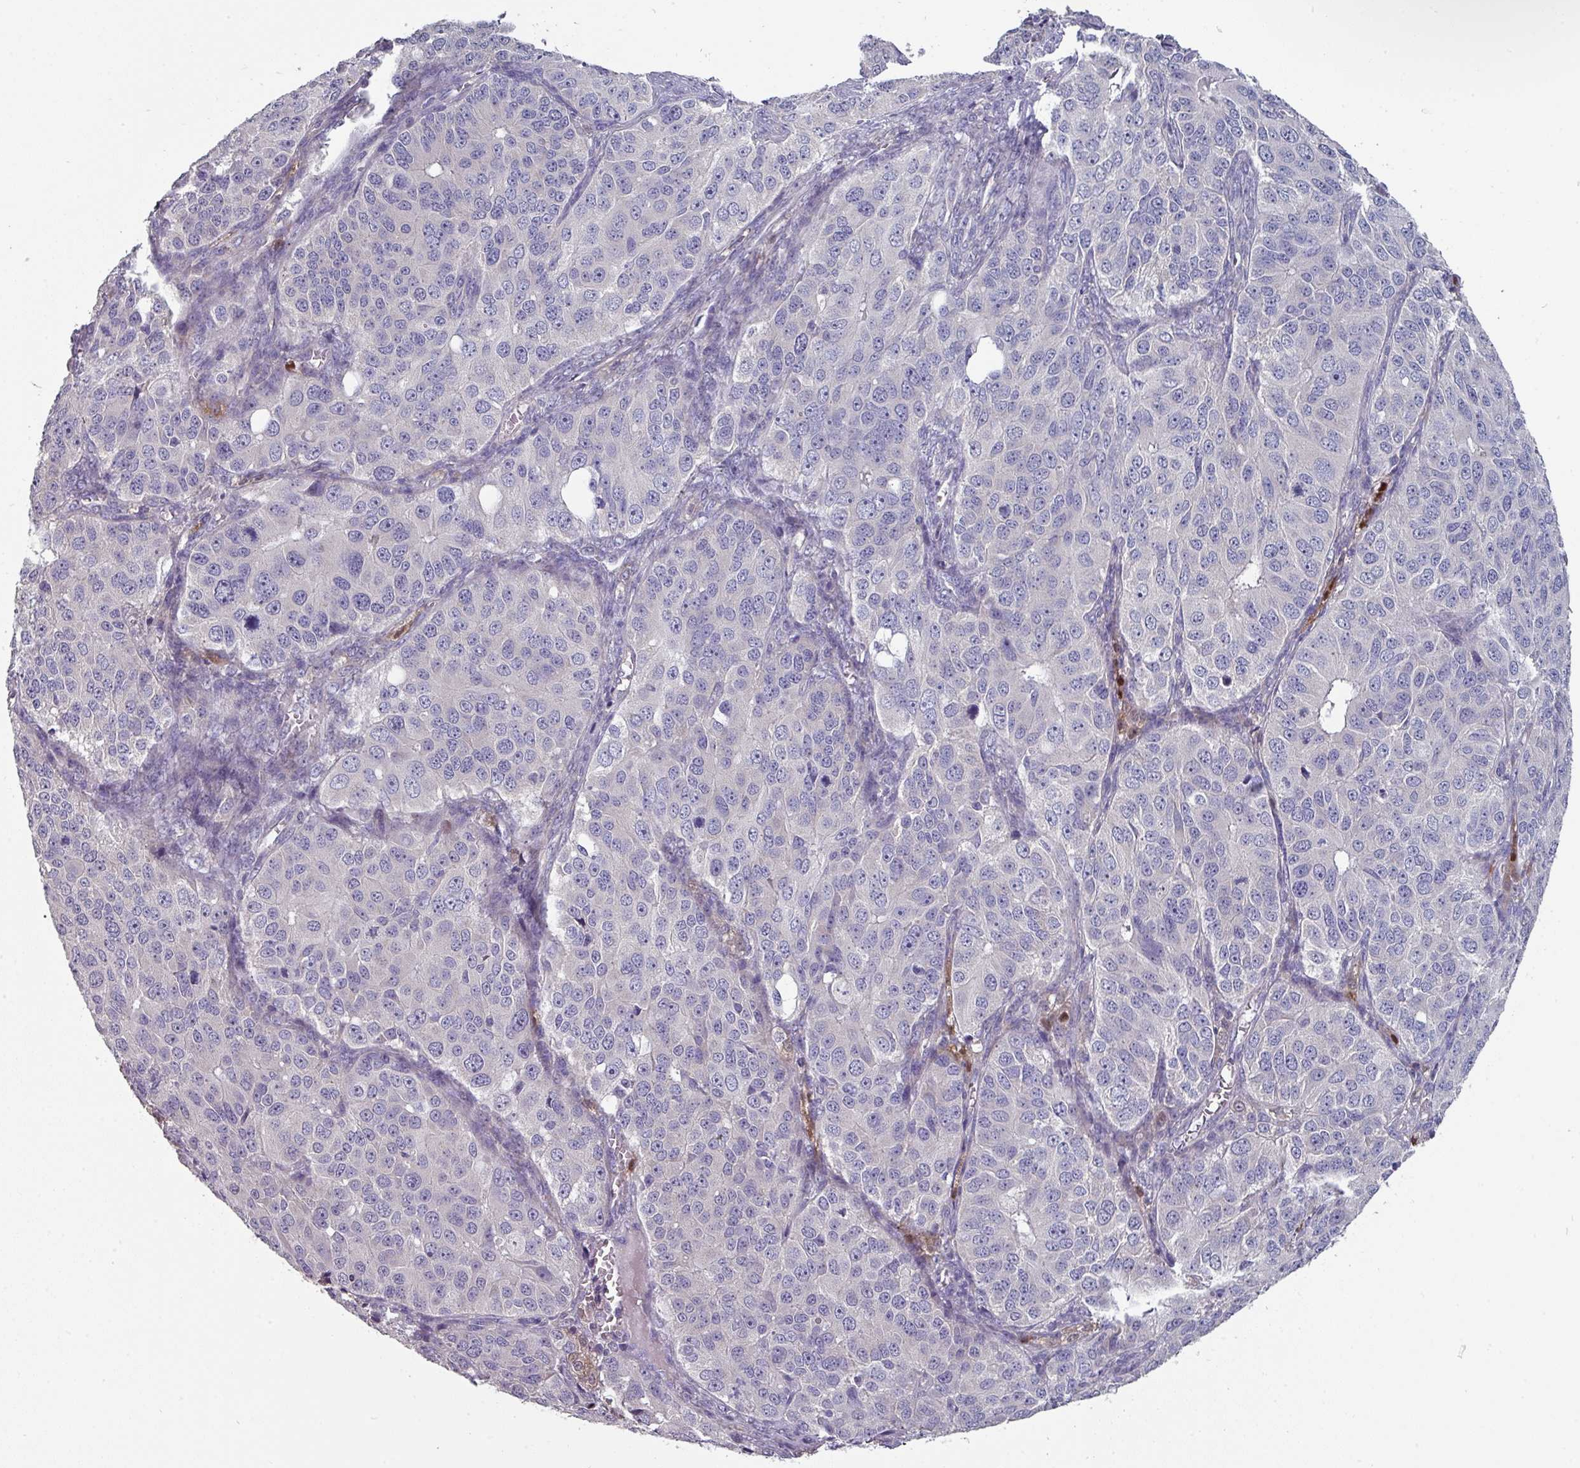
{"staining": {"intensity": "negative", "quantity": "none", "location": "none"}, "tissue": "ovarian cancer", "cell_type": "Tumor cells", "image_type": "cancer", "snomed": [{"axis": "morphology", "description": "Carcinoma, endometroid"}, {"axis": "topography", "description": "Ovary"}], "caption": "Human ovarian endometroid carcinoma stained for a protein using immunohistochemistry demonstrates no expression in tumor cells.", "gene": "PRAMEF8", "patient": {"sex": "female", "age": 51}}